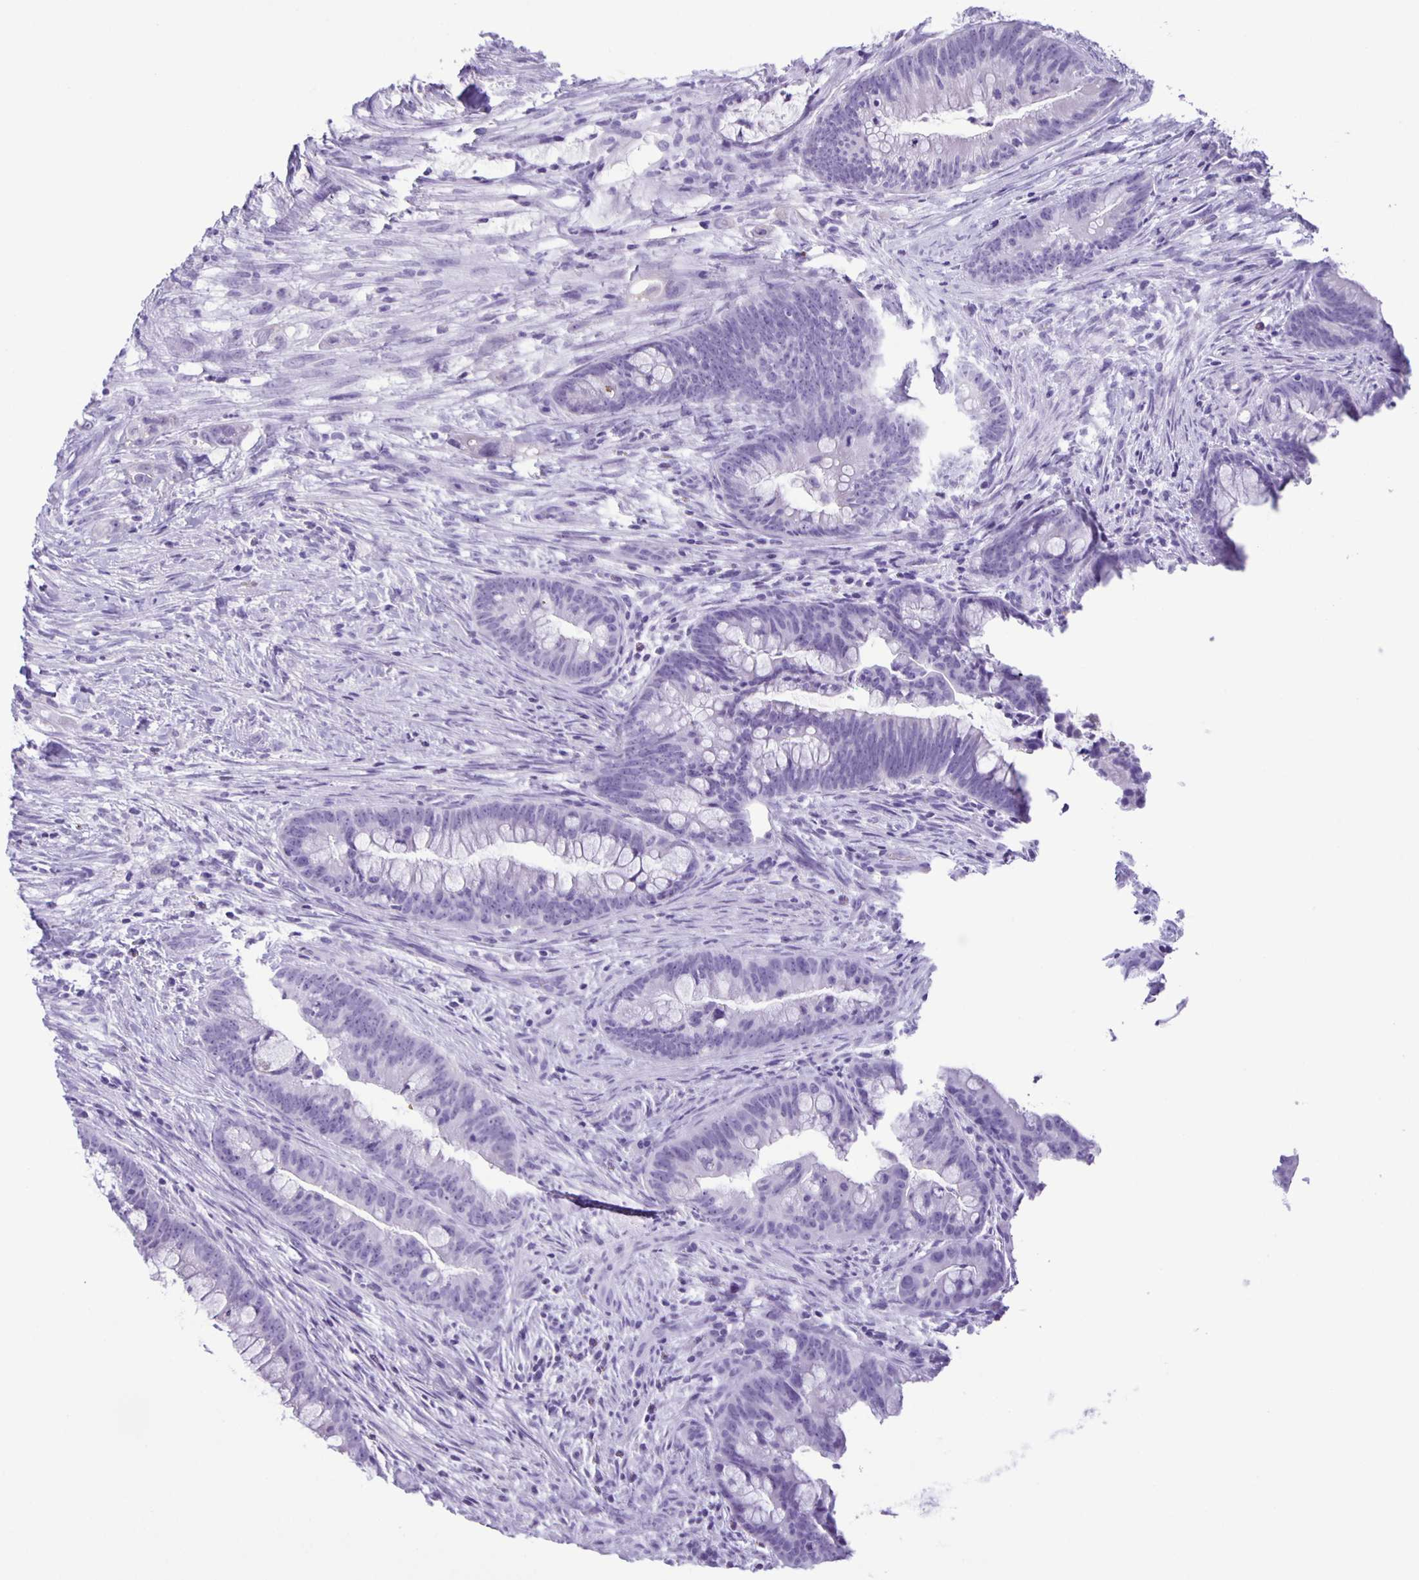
{"staining": {"intensity": "negative", "quantity": "none", "location": "none"}, "tissue": "colorectal cancer", "cell_type": "Tumor cells", "image_type": "cancer", "snomed": [{"axis": "morphology", "description": "Adenocarcinoma, NOS"}, {"axis": "topography", "description": "Colon"}], "caption": "Immunohistochemical staining of colorectal adenocarcinoma shows no significant positivity in tumor cells.", "gene": "EZHIP", "patient": {"sex": "male", "age": 62}}